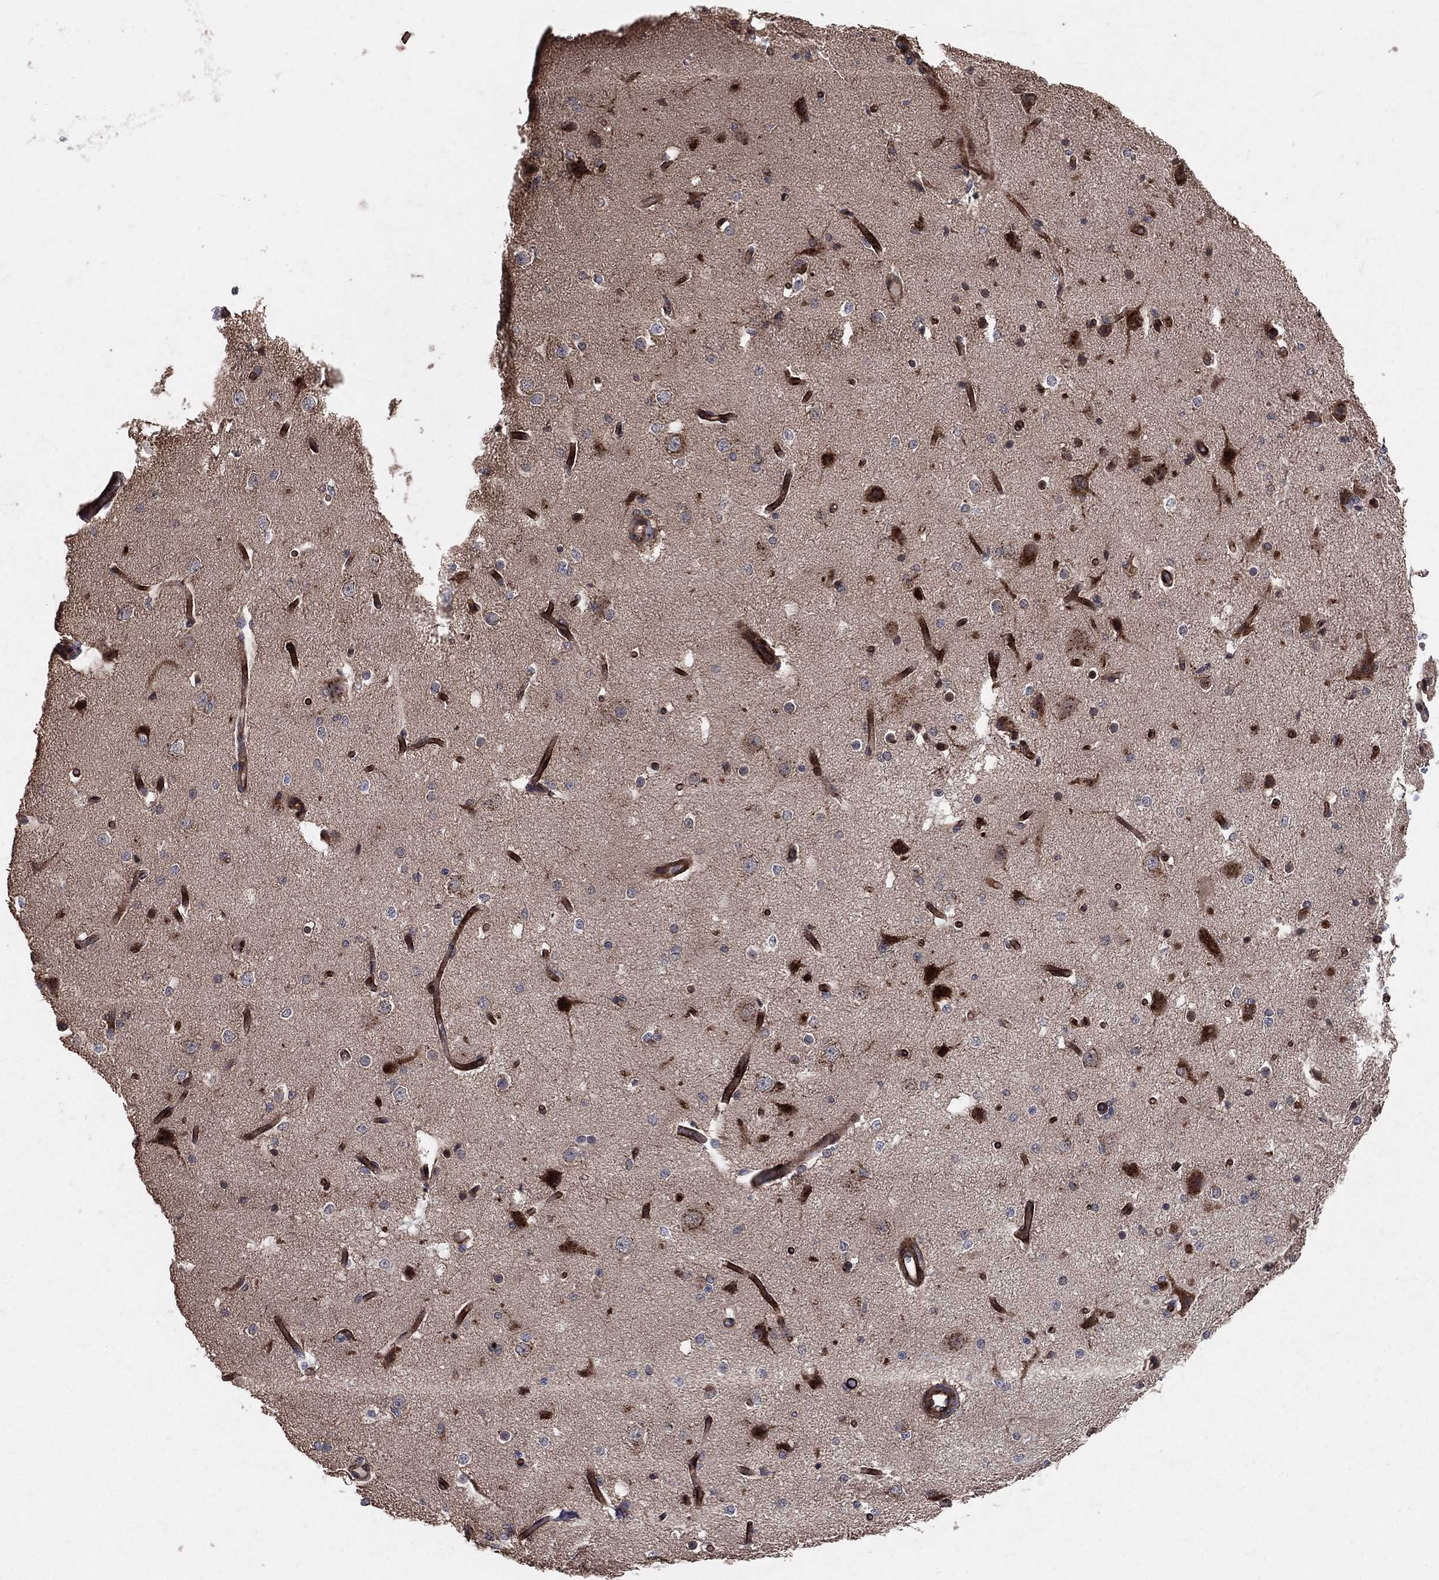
{"staining": {"intensity": "strong", "quantity": ">75%", "location": "cytoplasmic/membranous"}, "tissue": "cerebral cortex", "cell_type": "Endothelial cells", "image_type": "normal", "snomed": [{"axis": "morphology", "description": "Normal tissue, NOS"}, {"axis": "morphology", "description": "Inflammation, NOS"}, {"axis": "topography", "description": "Cerebral cortex"}], "caption": "This is a micrograph of immunohistochemistry staining of benign cerebral cortex, which shows strong staining in the cytoplasmic/membranous of endothelial cells.", "gene": "ENTPD1", "patient": {"sex": "male", "age": 6}}